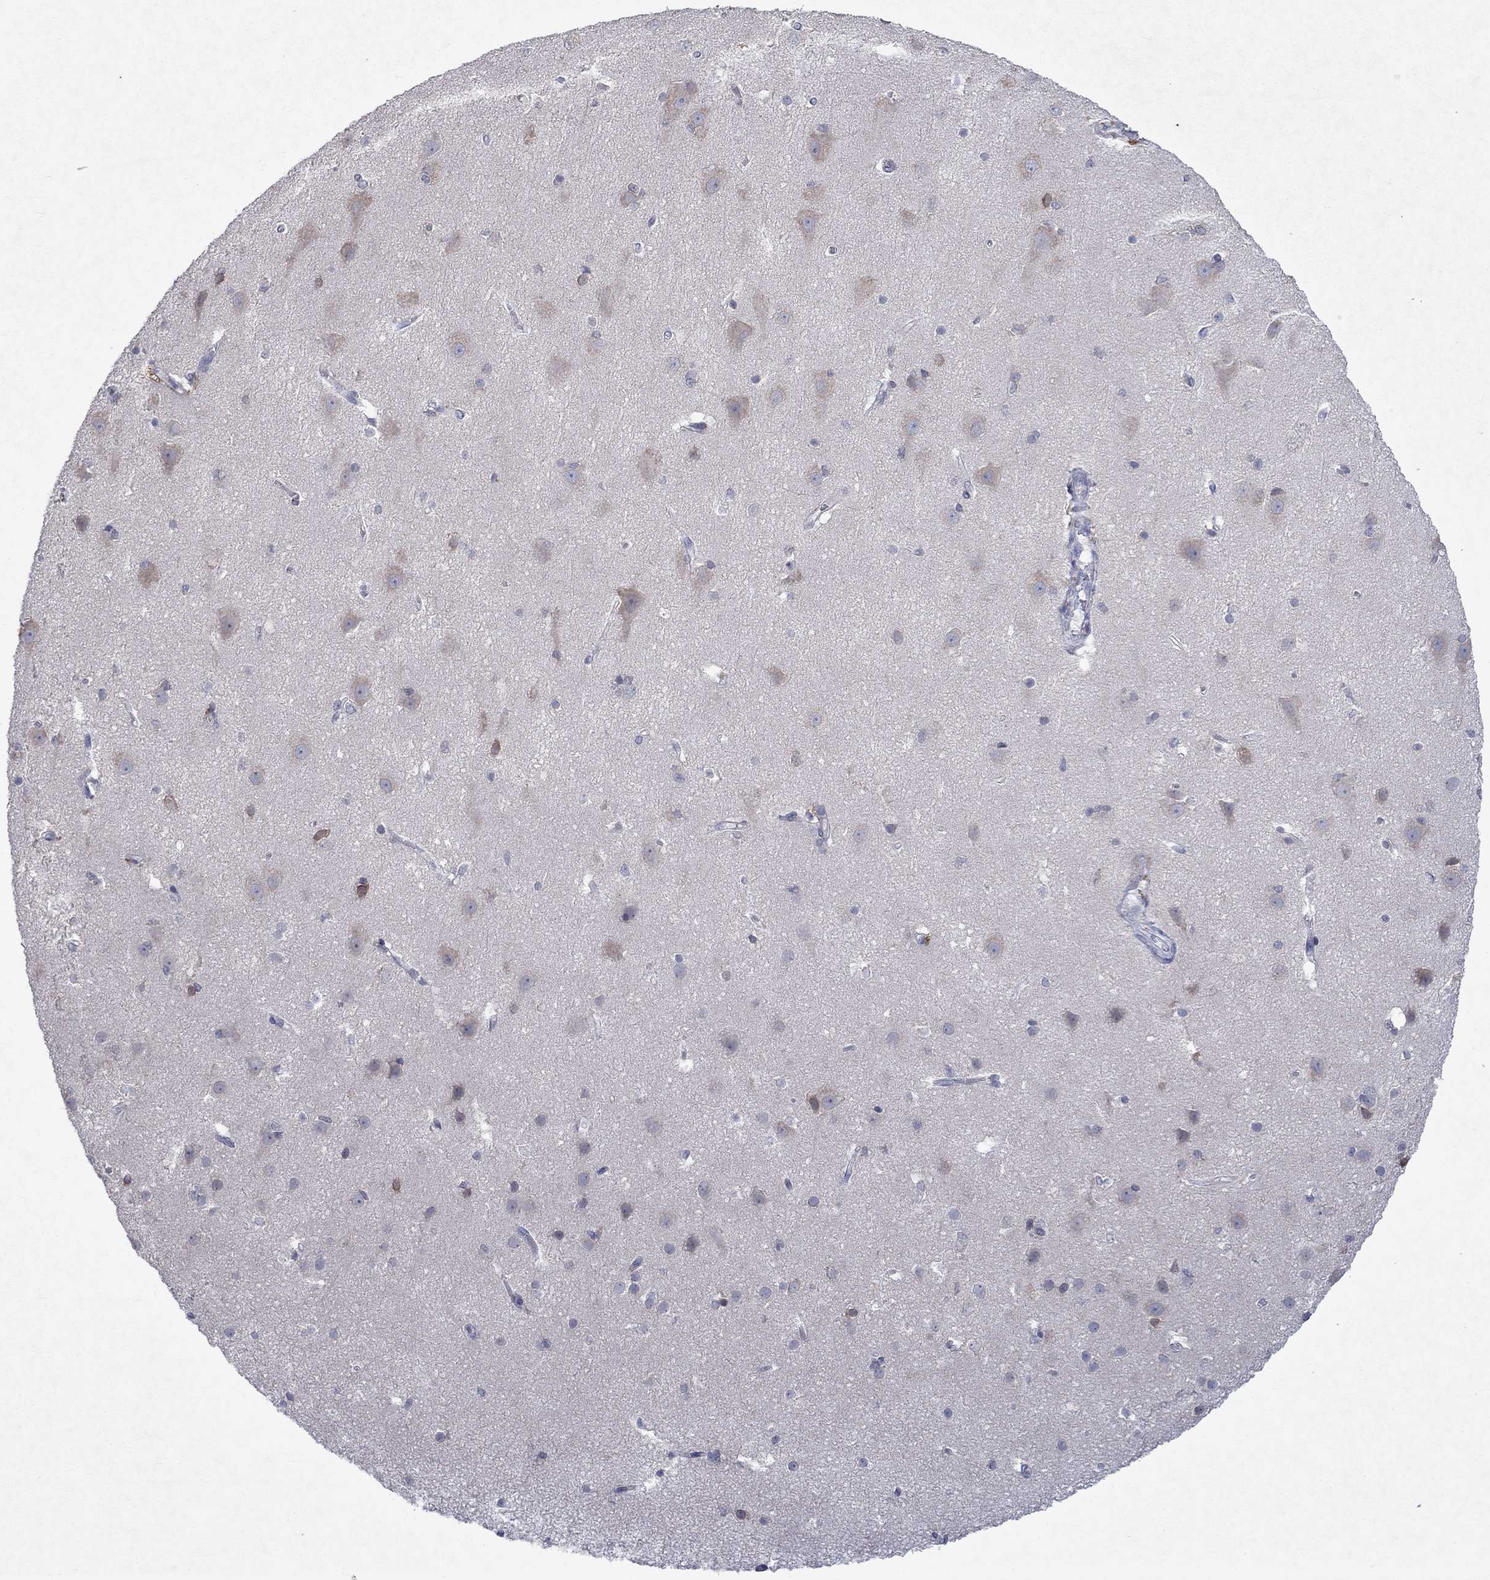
{"staining": {"intensity": "negative", "quantity": "none", "location": "none"}, "tissue": "cerebral cortex", "cell_type": "Endothelial cells", "image_type": "normal", "snomed": [{"axis": "morphology", "description": "Normal tissue, NOS"}, {"axis": "topography", "description": "Cerebral cortex"}], "caption": "DAB (3,3'-diaminobenzidine) immunohistochemical staining of unremarkable human cerebral cortex exhibits no significant expression in endothelial cells.", "gene": "TMEM97", "patient": {"sex": "male", "age": 37}}